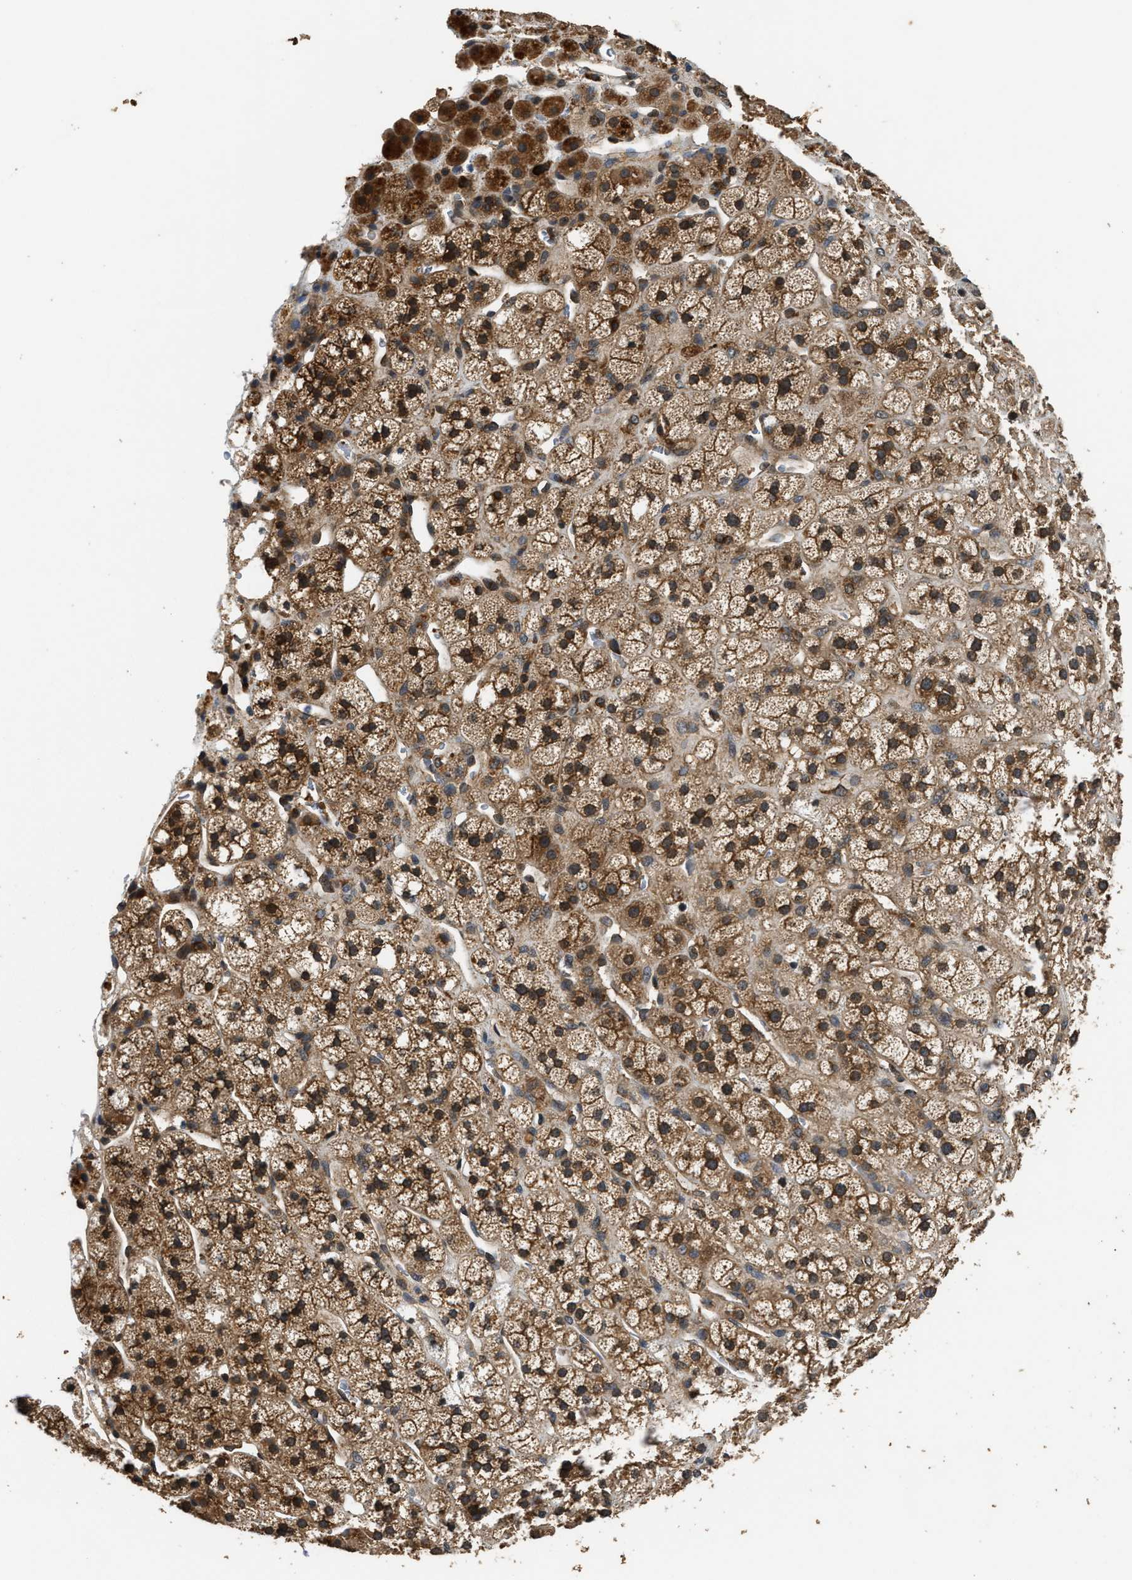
{"staining": {"intensity": "strong", "quantity": ">75%", "location": "cytoplasmic/membranous"}, "tissue": "adrenal gland", "cell_type": "Glandular cells", "image_type": "normal", "snomed": [{"axis": "morphology", "description": "Normal tissue, NOS"}, {"axis": "topography", "description": "Adrenal gland"}], "caption": "Immunohistochemical staining of unremarkable human adrenal gland displays high levels of strong cytoplasmic/membranous positivity in approximately >75% of glandular cells. The staining was performed using DAB to visualize the protein expression in brown, while the nuclei were stained in blue with hematoxylin (Magnification: 20x).", "gene": "DNAJC2", "patient": {"sex": "male", "age": 56}}